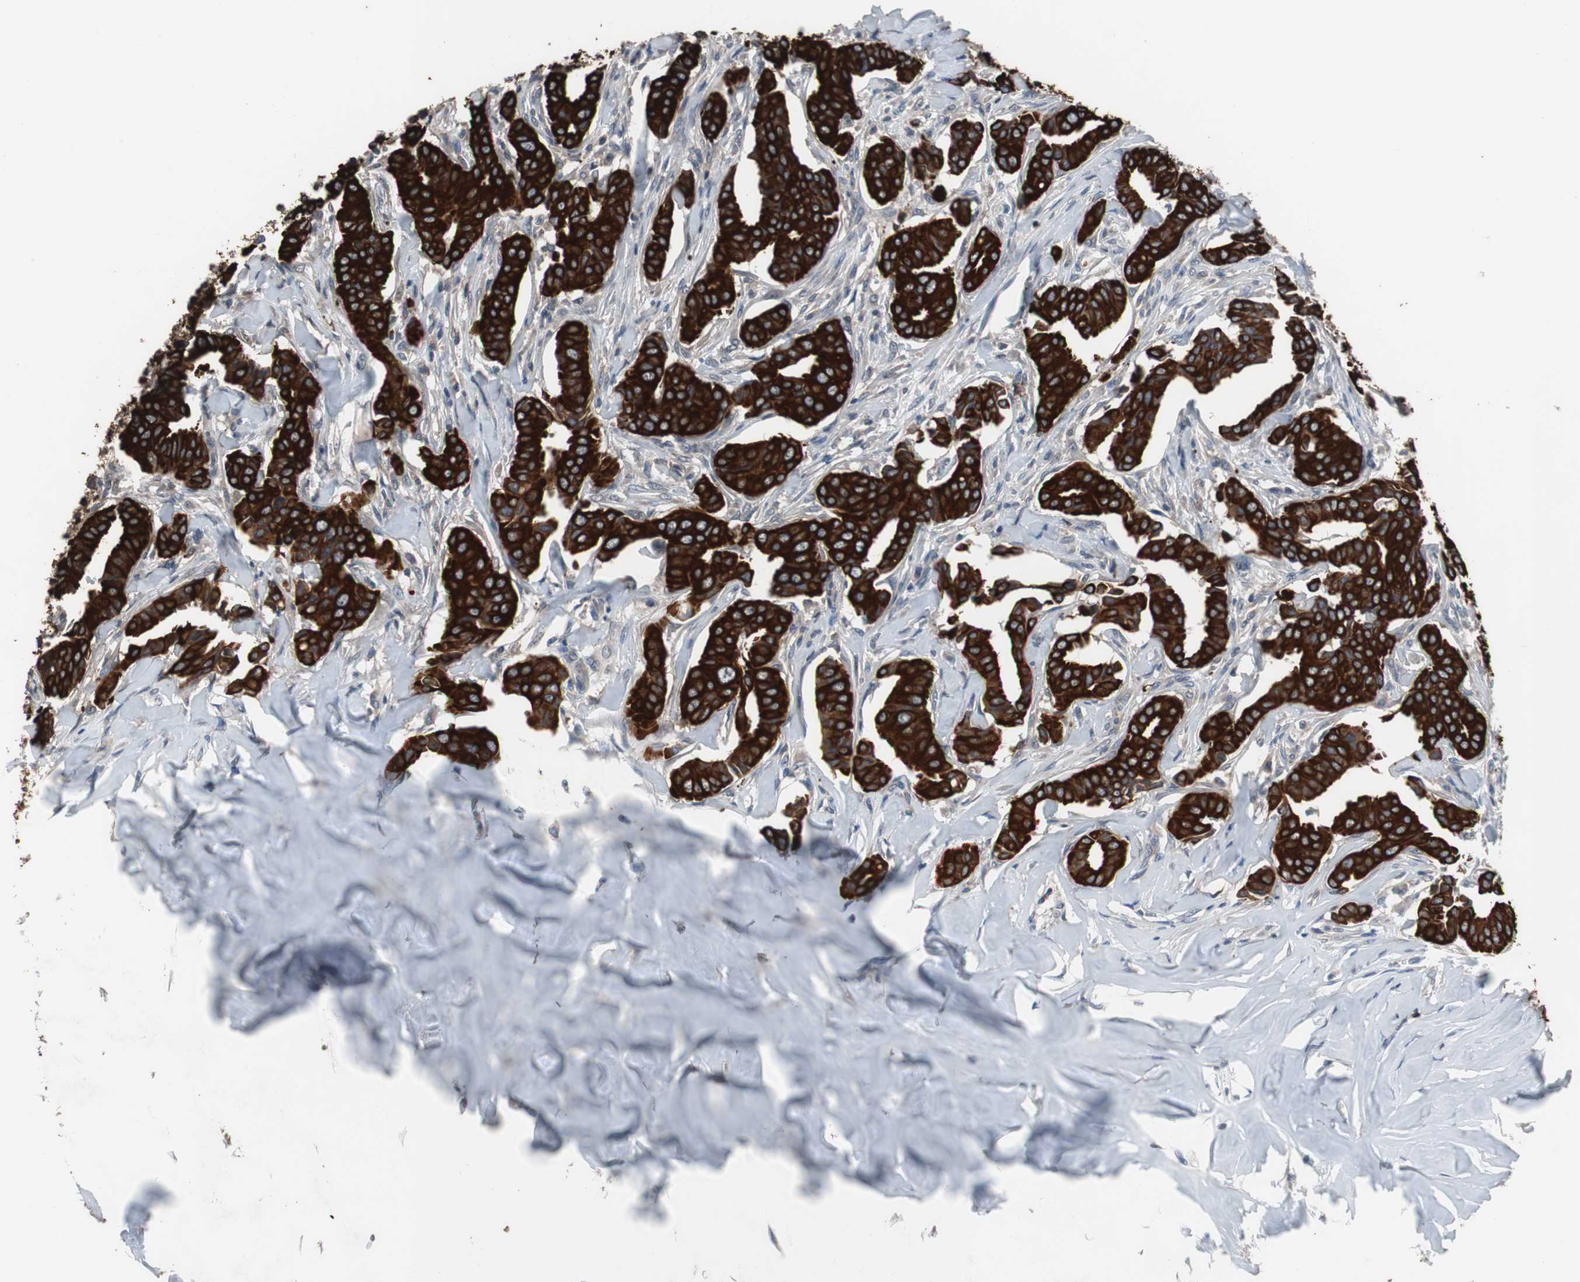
{"staining": {"intensity": "strong", "quantity": ">75%", "location": "cytoplasmic/membranous"}, "tissue": "head and neck cancer", "cell_type": "Tumor cells", "image_type": "cancer", "snomed": [{"axis": "morphology", "description": "Adenocarcinoma, NOS"}, {"axis": "topography", "description": "Salivary gland"}, {"axis": "topography", "description": "Head-Neck"}], "caption": "Protein staining demonstrates strong cytoplasmic/membranous staining in approximately >75% of tumor cells in head and neck adenocarcinoma. (DAB (3,3'-diaminobenzidine) IHC with brightfield microscopy, high magnification).", "gene": "USP10", "patient": {"sex": "female", "age": 59}}